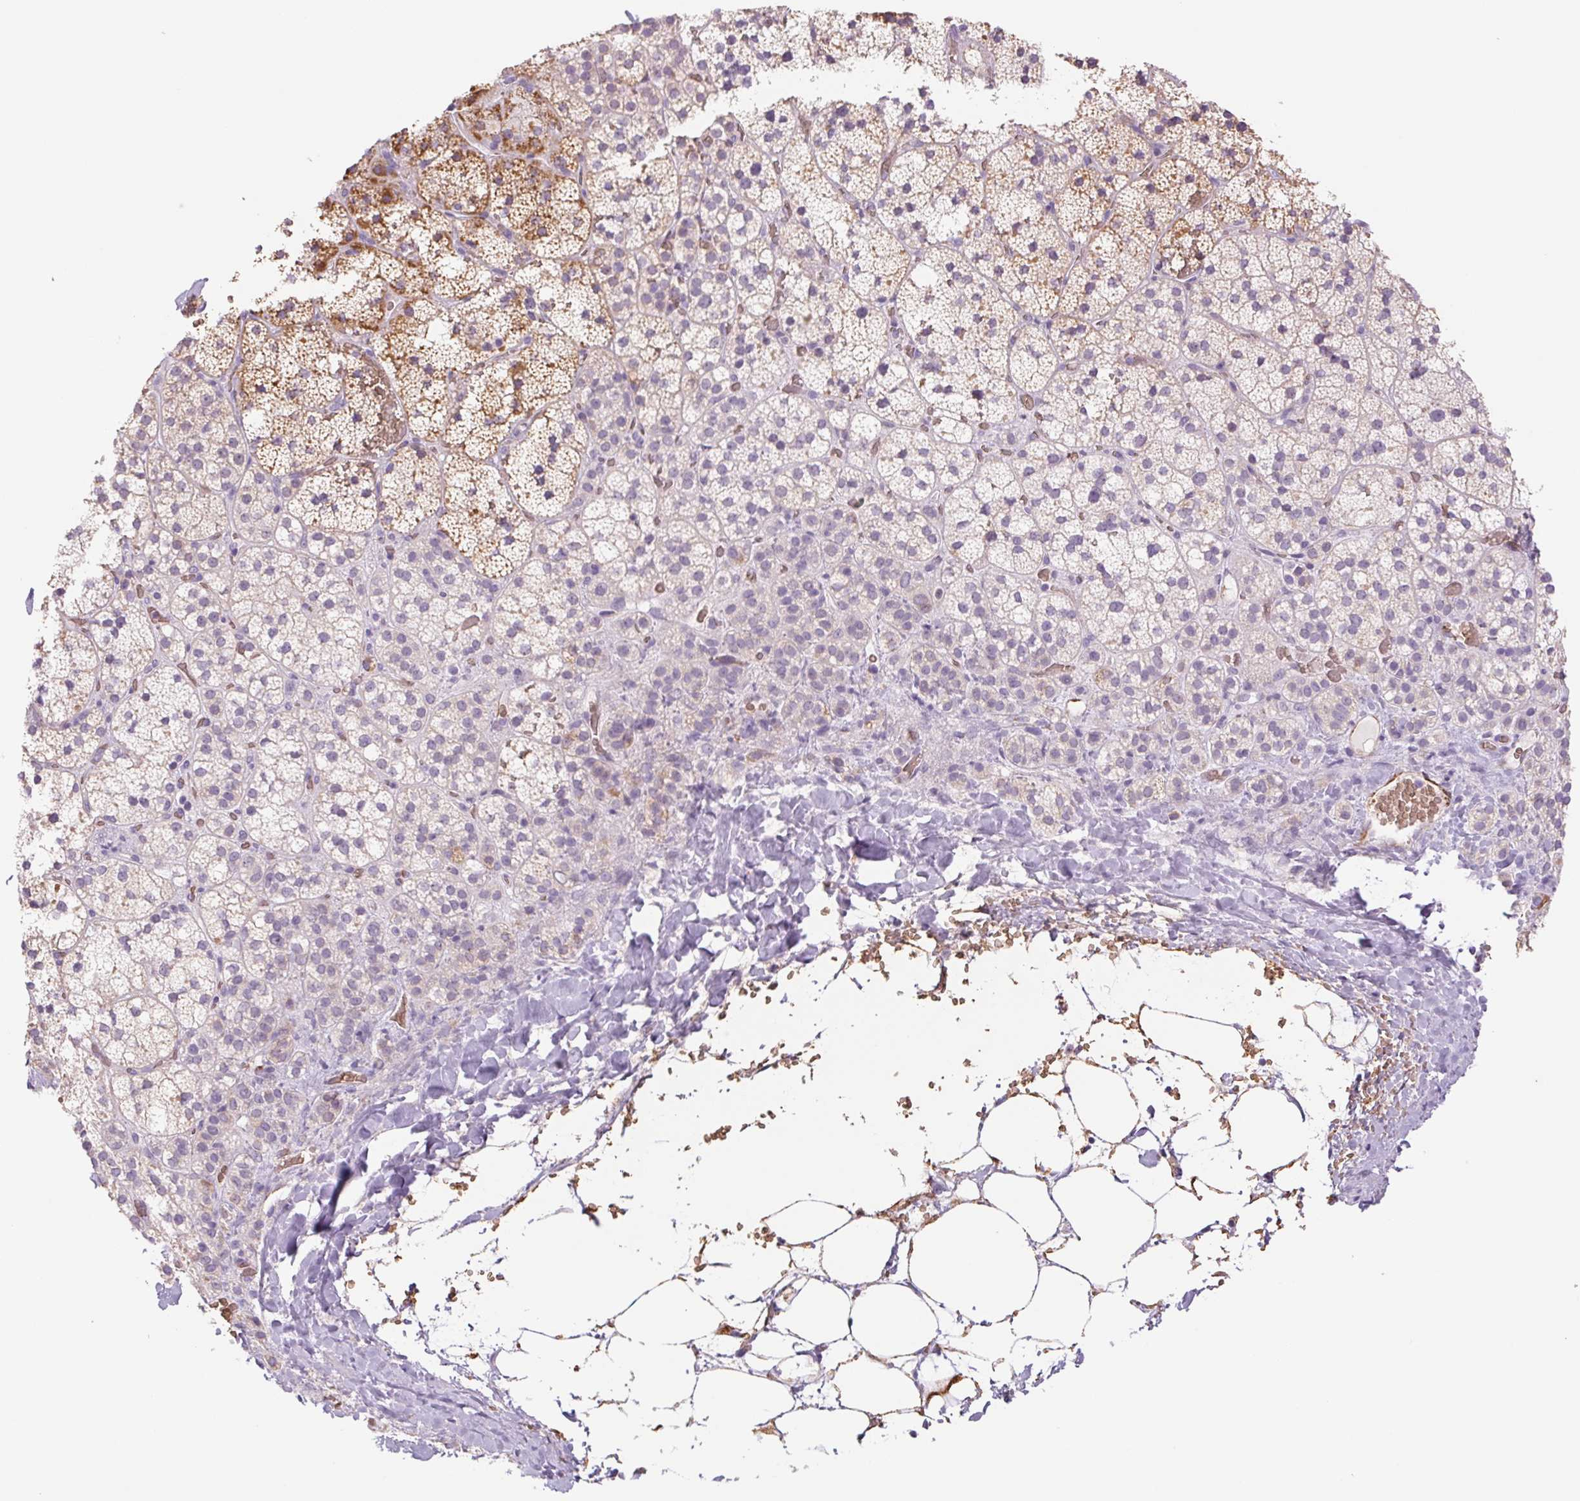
{"staining": {"intensity": "weak", "quantity": "25%-75%", "location": "cytoplasmic/membranous"}, "tissue": "adrenal gland", "cell_type": "Glandular cells", "image_type": "normal", "snomed": [{"axis": "morphology", "description": "Normal tissue, NOS"}, {"axis": "topography", "description": "Adrenal gland"}], "caption": "Brown immunohistochemical staining in benign adrenal gland exhibits weak cytoplasmic/membranous staining in approximately 25%-75% of glandular cells. (Stains: DAB in brown, nuclei in blue, Microscopy: brightfield microscopy at high magnification).", "gene": "IGFL3", "patient": {"sex": "male", "age": 53}}